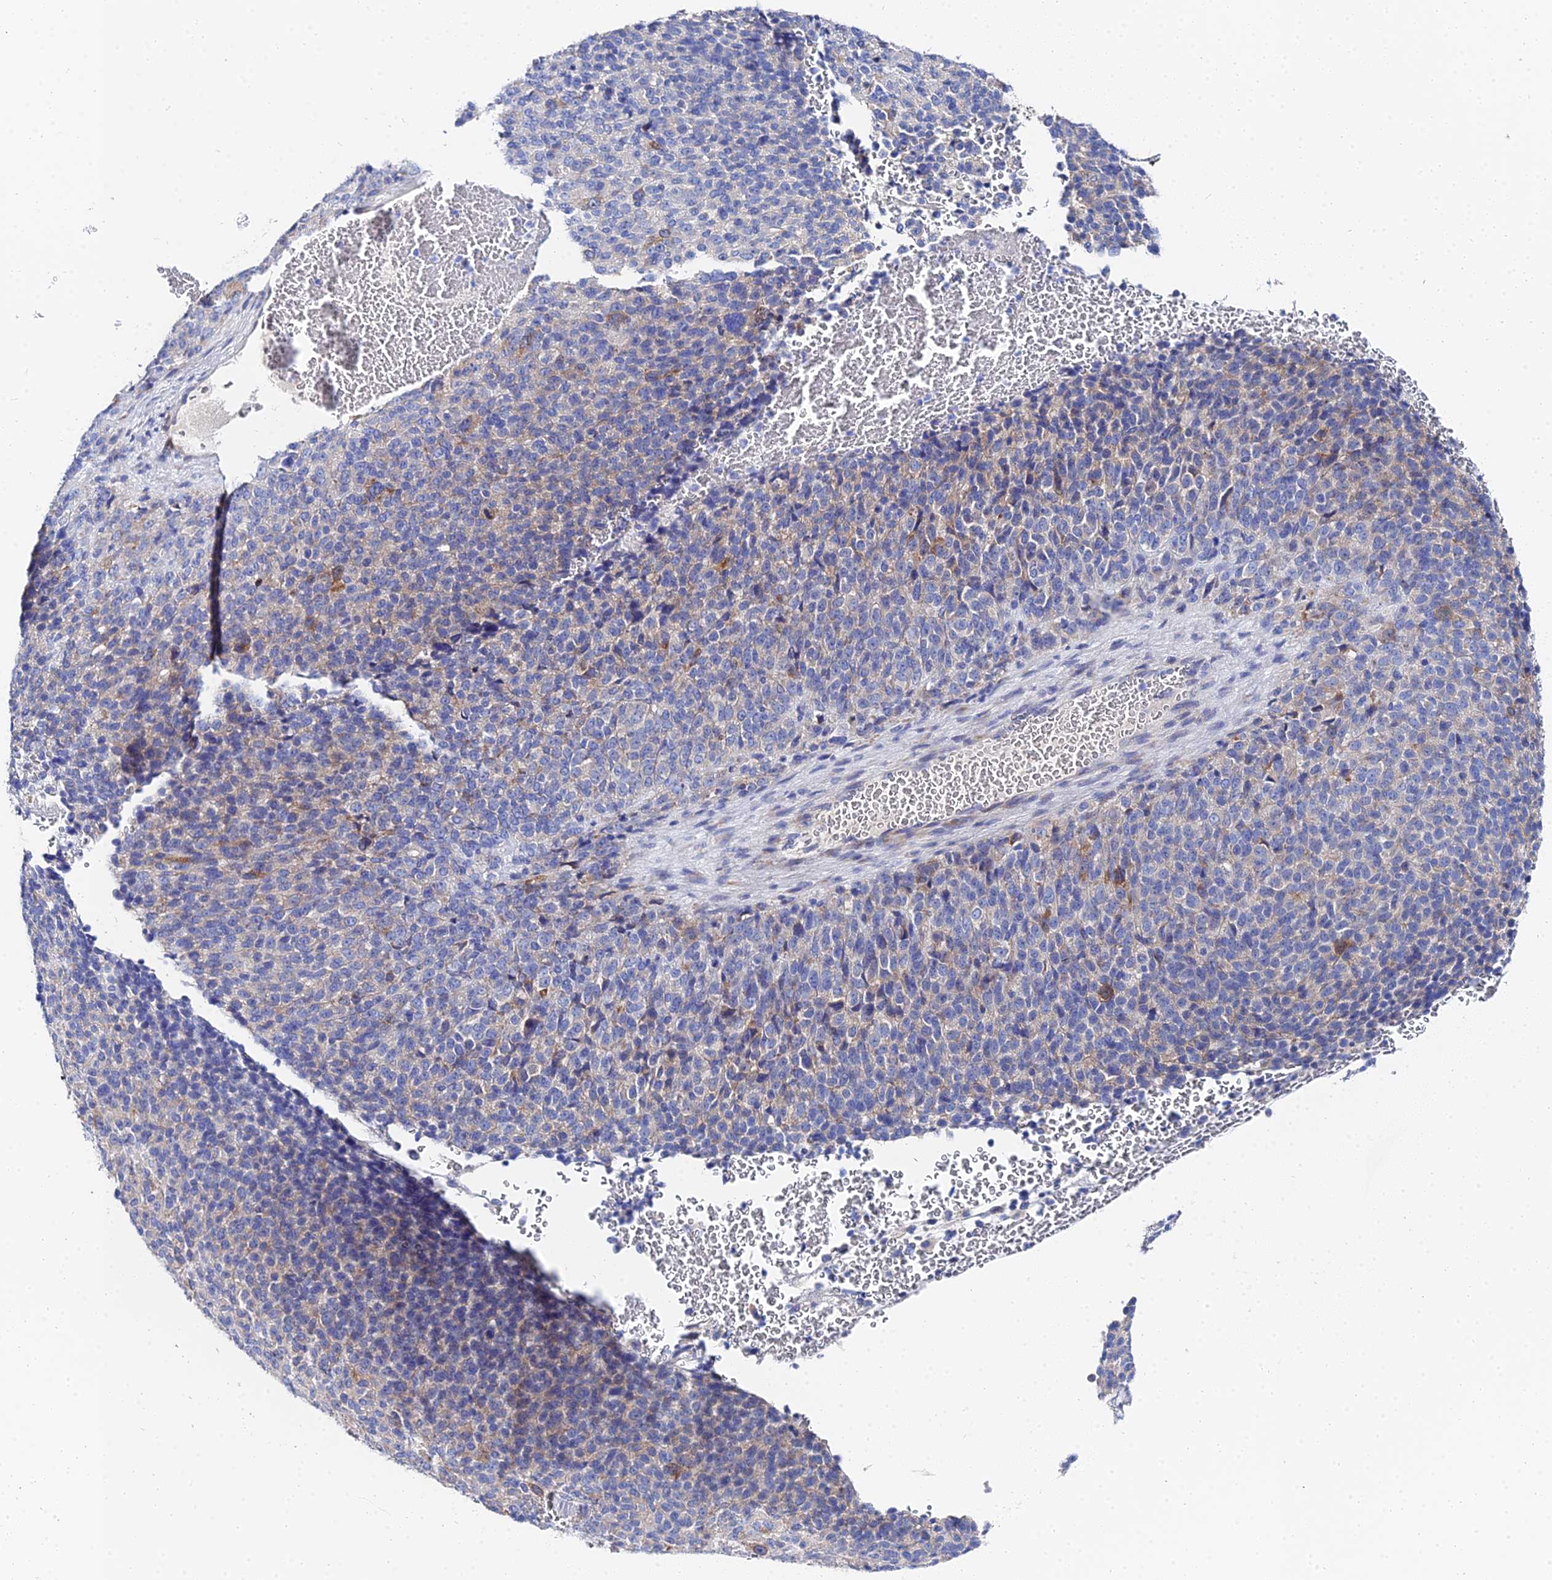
{"staining": {"intensity": "moderate", "quantity": "<25%", "location": "cytoplasmic/membranous"}, "tissue": "melanoma", "cell_type": "Tumor cells", "image_type": "cancer", "snomed": [{"axis": "morphology", "description": "Malignant melanoma, Metastatic site"}, {"axis": "topography", "description": "Brain"}], "caption": "Immunohistochemical staining of melanoma displays moderate cytoplasmic/membranous protein expression in about <25% of tumor cells.", "gene": "PTTG1", "patient": {"sex": "female", "age": 56}}